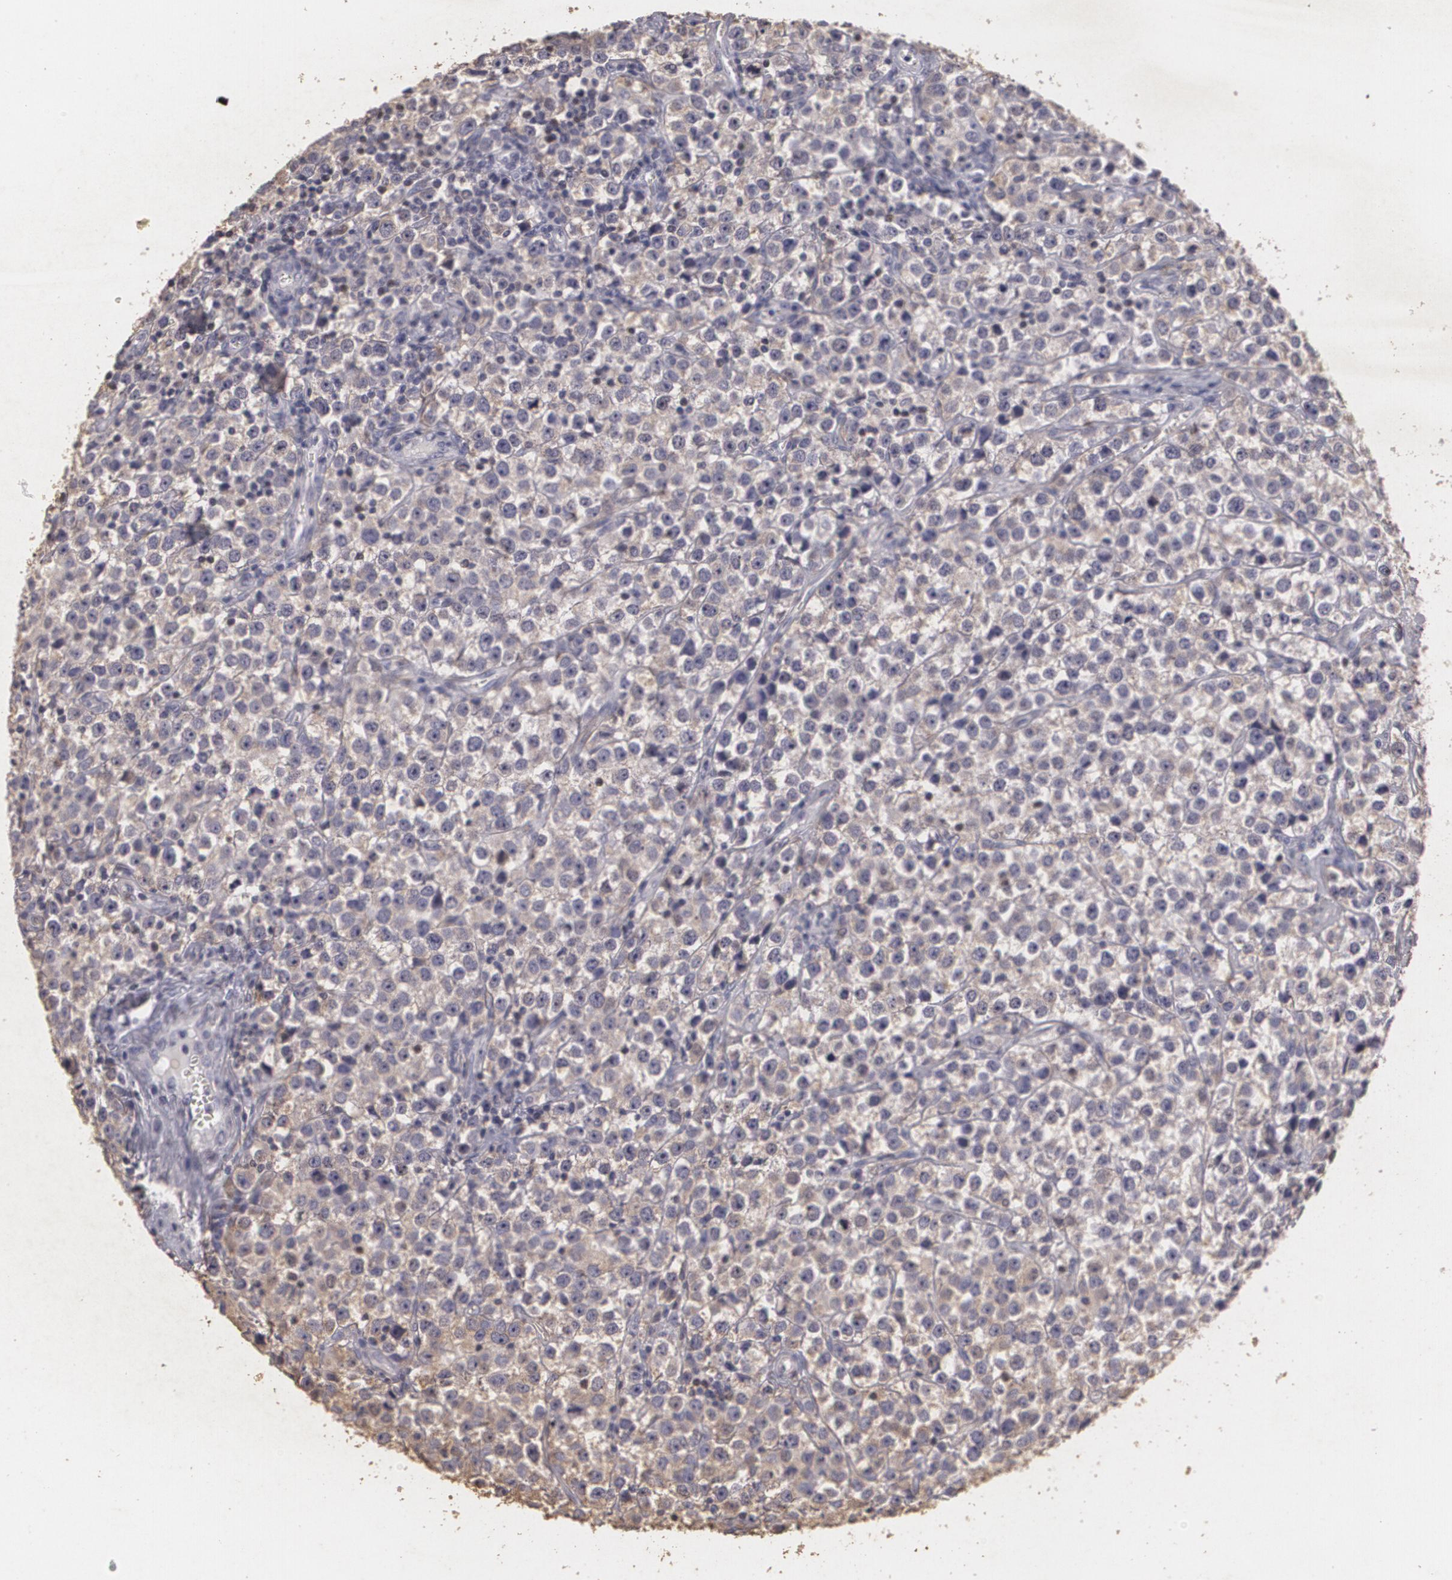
{"staining": {"intensity": "weak", "quantity": ">75%", "location": "cytoplasmic/membranous"}, "tissue": "testis cancer", "cell_type": "Tumor cells", "image_type": "cancer", "snomed": [{"axis": "morphology", "description": "Seminoma, NOS"}, {"axis": "topography", "description": "Testis"}], "caption": "High-magnification brightfield microscopy of testis seminoma stained with DAB (brown) and counterstained with hematoxylin (blue). tumor cells exhibit weak cytoplasmic/membranous positivity is appreciated in approximately>75% of cells. Nuclei are stained in blue.", "gene": "KCNA4", "patient": {"sex": "male", "age": 25}}